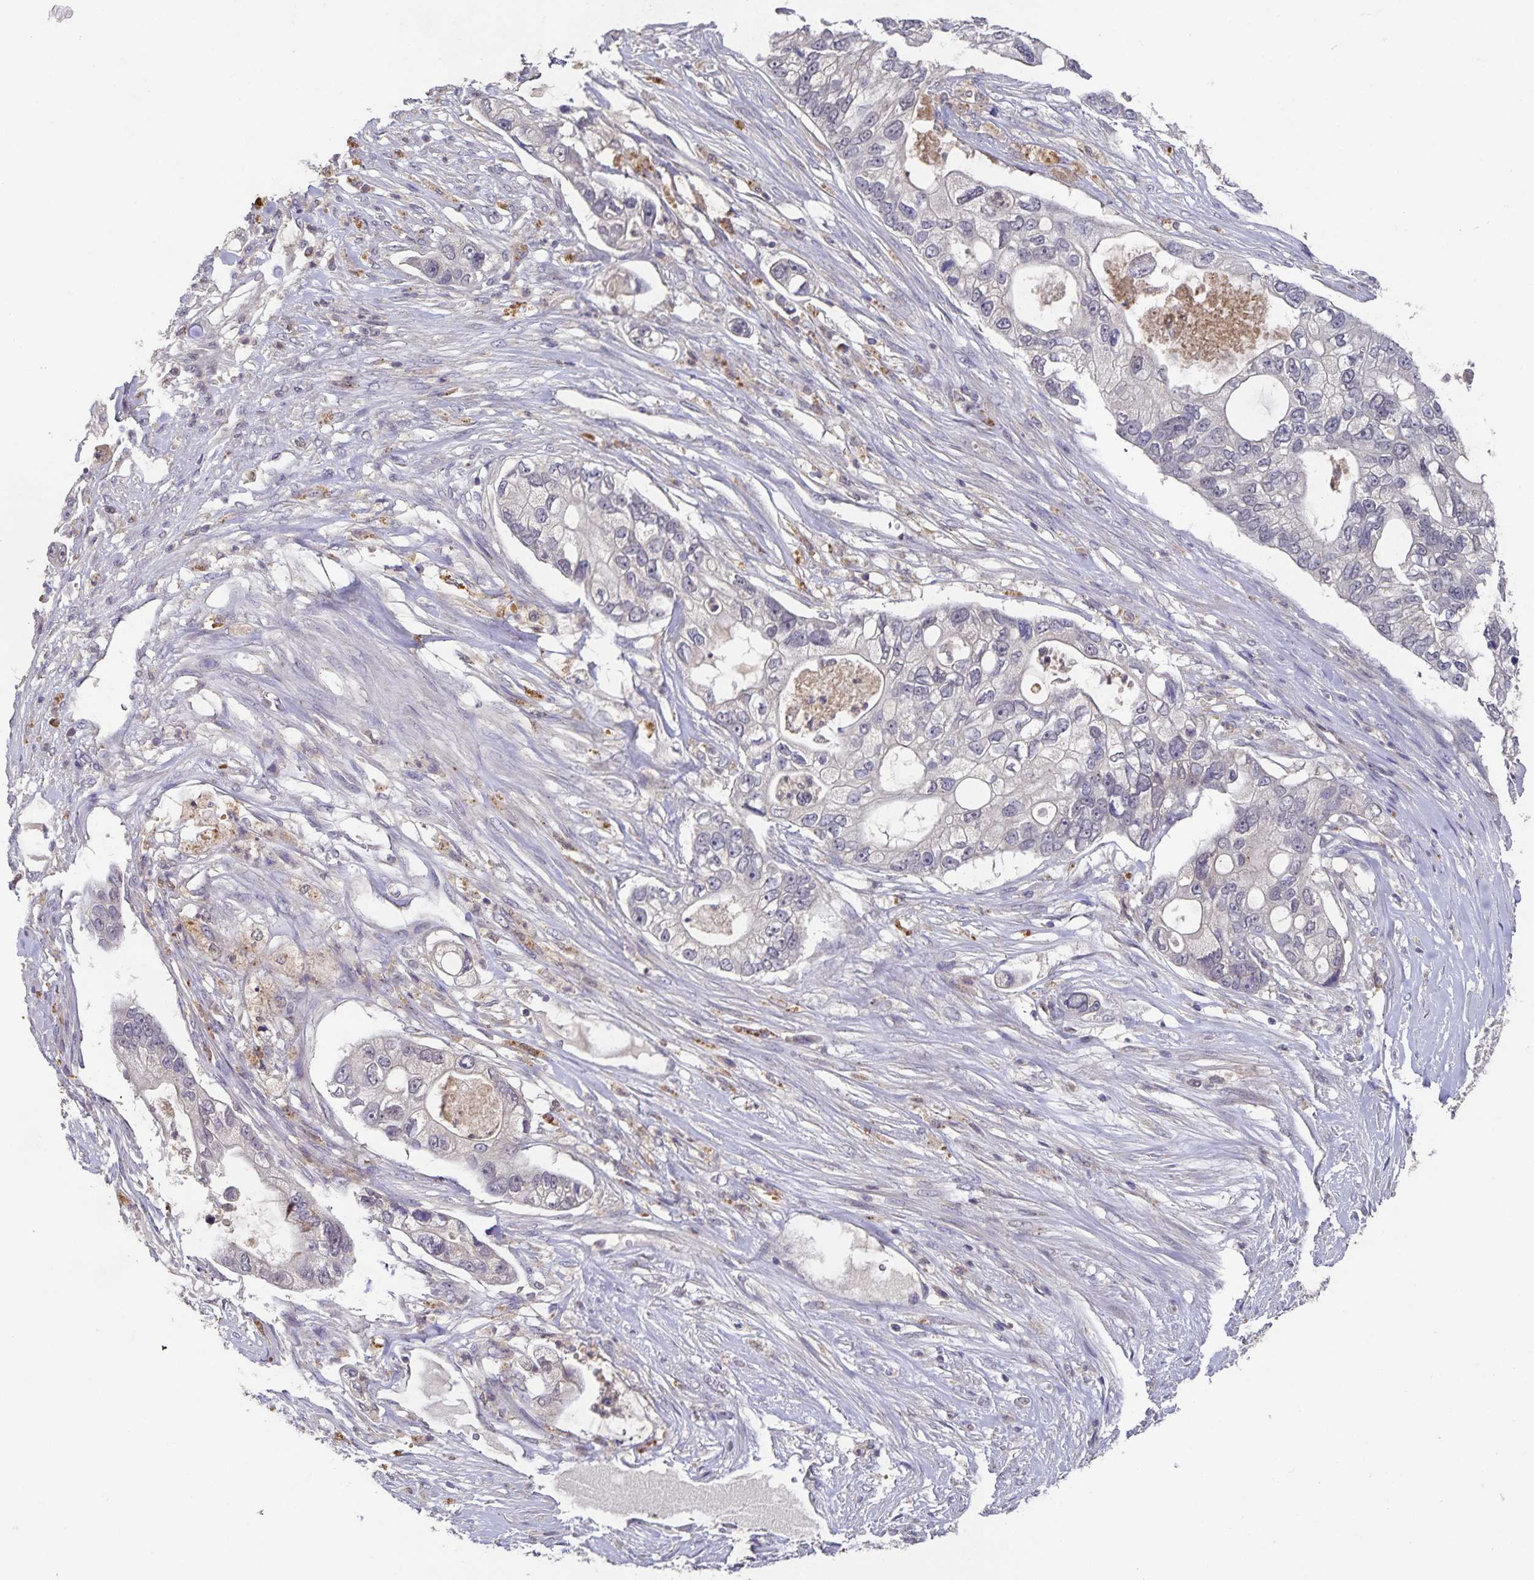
{"staining": {"intensity": "negative", "quantity": "none", "location": "none"}, "tissue": "pancreatic cancer", "cell_type": "Tumor cells", "image_type": "cancer", "snomed": [{"axis": "morphology", "description": "Adenocarcinoma, NOS"}, {"axis": "topography", "description": "Pancreas"}], "caption": "Immunohistochemistry (IHC) histopathology image of adenocarcinoma (pancreatic) stained for a protein (brown), which demonstrates no expression in tumor cells.", "gene": "HEPN1", "patient": {"sex": "female", "age": 69}}